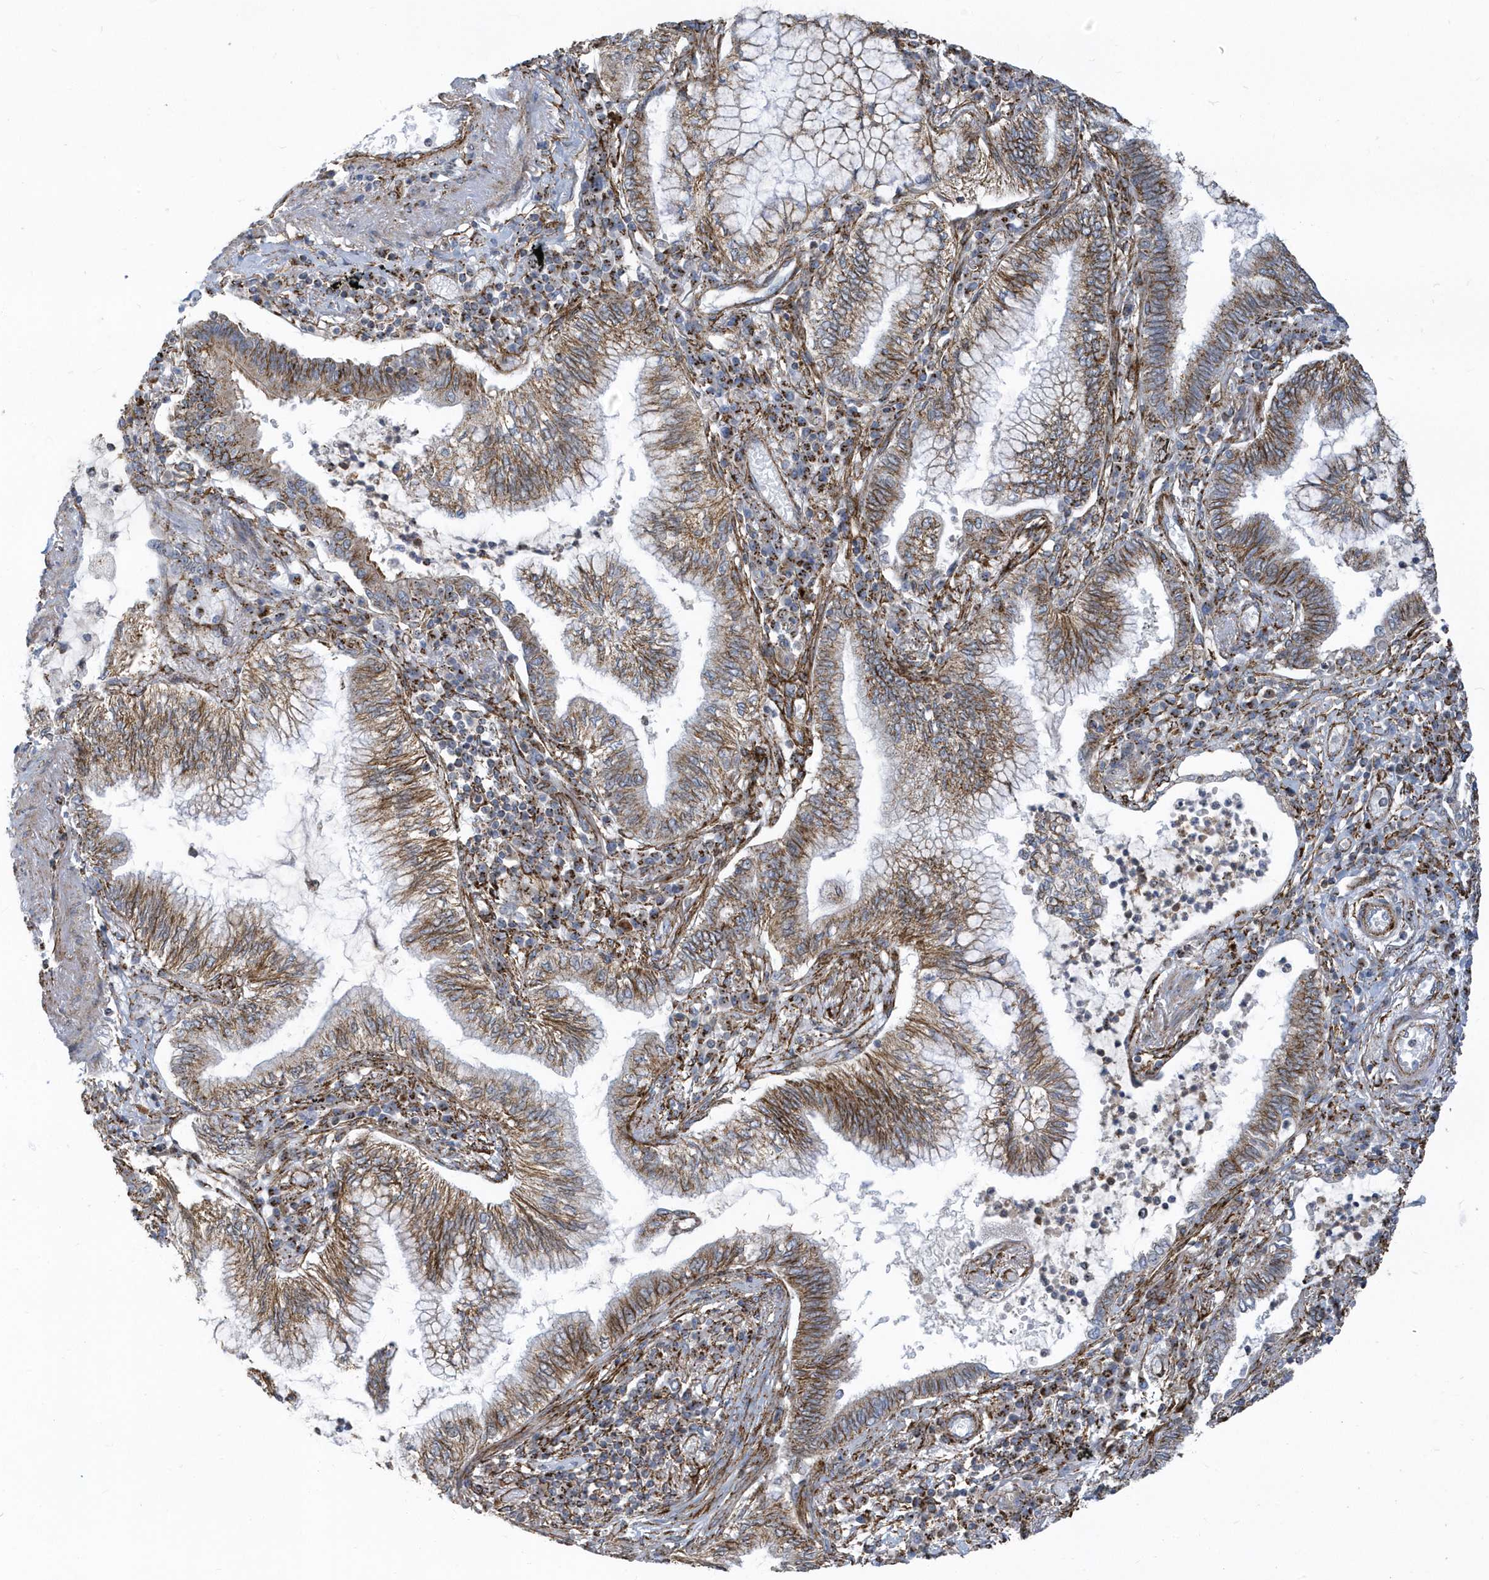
{"staining": {"intensity": "moderate", "quantity": ">75%", "location": "cytoplasmic/membranous"}, "tissue": "bronchus", "cell_type": "Respiratory epithelial cells", "image_type": "normal", "snomed": [{"axis": "morphology", "description": "Normal tissue, NOS"}, {"axis": "morphology", "description": "Adenocarcinoma, NOS"}, {"axis": "topography", "description": "Bronchus"}, {"axis": "topography", "description": "Lung"}], "caption": "Bronchus stained with DAB (3,3'-diaminobenzidine) immunohistochemistry (IHC) exhibits medium levels of moderate cytoplasmic/membranous staining in about >75% of respiratory epithelial cells.", "gene": "HRH4", "patient": {"sex": "female", "age": 70}}